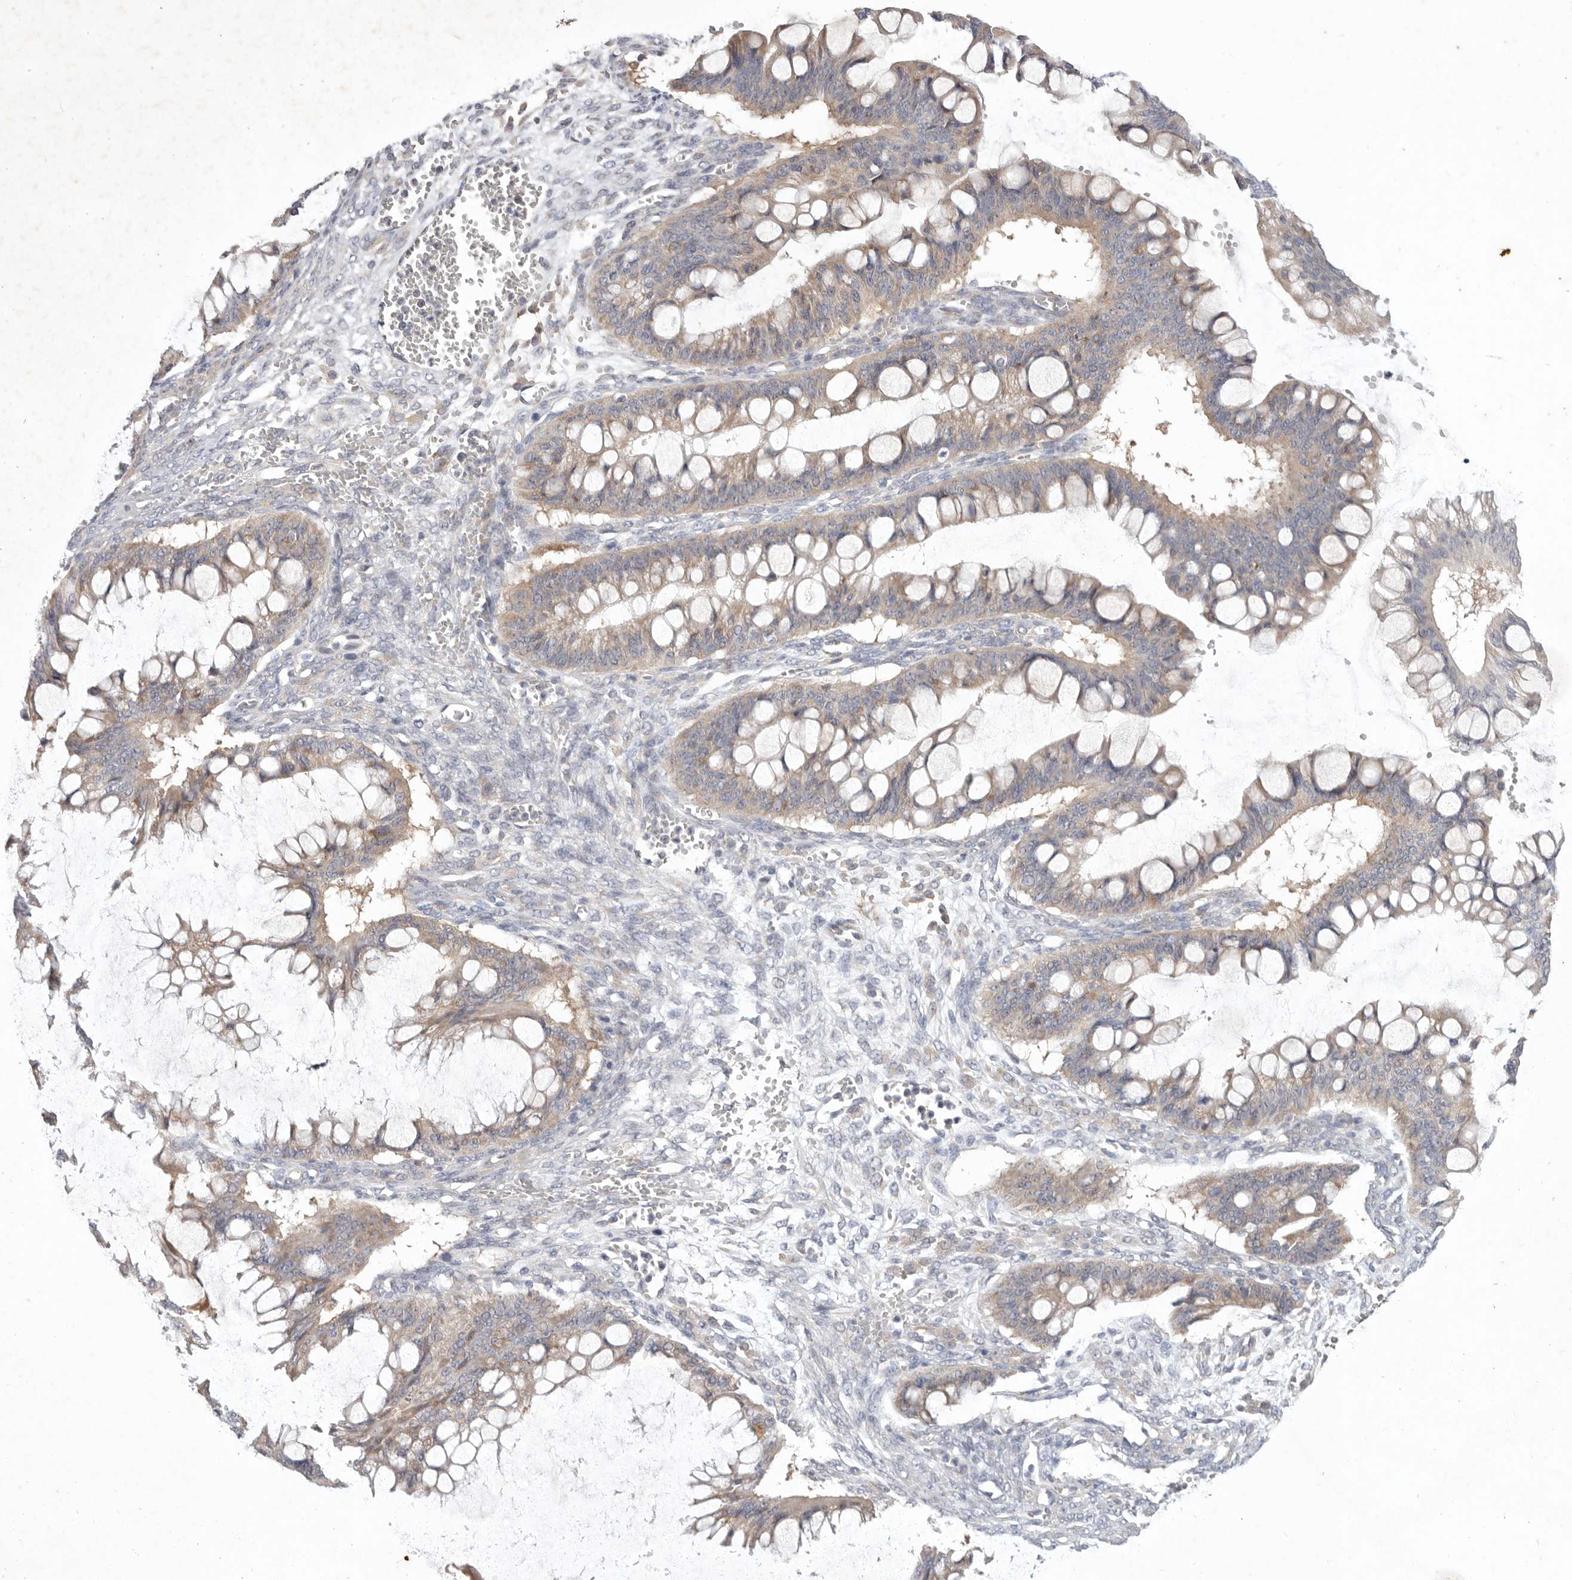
{"staining": {"intensity": "weak", "quantity": ">75%", "location": "cytoplasmic/membranous"}, "tissue": "ovarian cancer", "cell_type": "Tumor cells", "image_type": "cancer", "snomed": [{"axis": "morphology", "description": "Cystadenocarcinoma, mucinous, NOS"}, {"axis": "topography", "description": "Ovary"}], "caption": "IHC staining of ovarian cancer, which demonstrates low levels of weak cytoplasmic/membranous staining in about >75% of tumor cells indicating weak cytoplasmic/membranous protein positivity. The staining was performed using DAB (3,3'-diaminobenzidine) (brown) for protein detection and nuclei were counterstained in hematoxylin (blue).", "gene": "WDR77", "patient": {"sex": "female", "age": 73}}